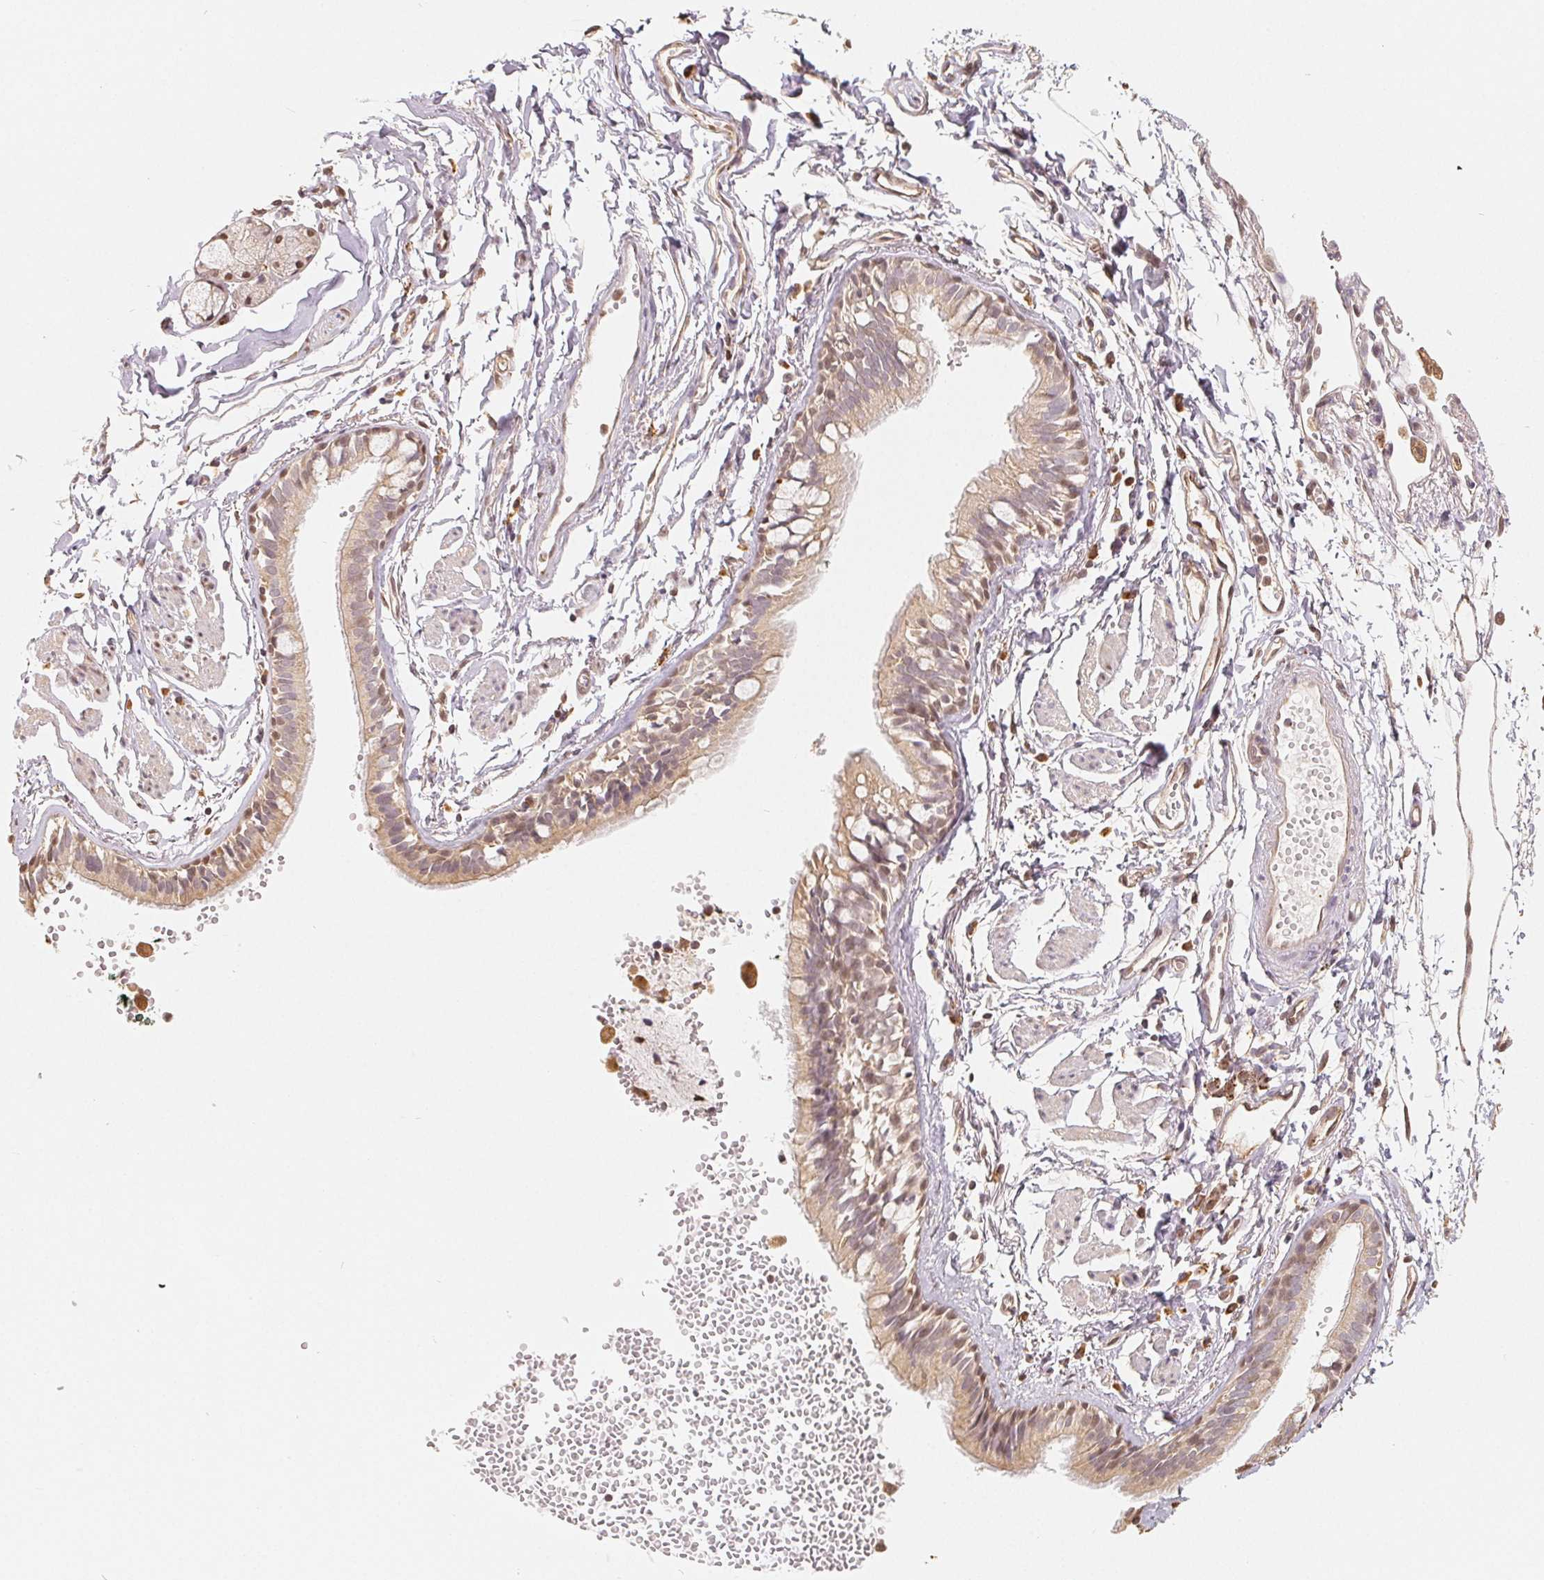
{"staining": {"intensity": "weak", "quantity": ">75%", "location": "cytoplasmic/membranous,nuclear"}, "tissue": "bronchus", "cell_type": "Respiratory epithelial cells", "image_type": "normal", "snomed": [{"axis": "morphology", "description": "Normal tissue, NOS"}, {"axis": "topography", "description": "Cartilage tissue"}, {"axis": "topography", "description": "Bronchus"}], "caption": "Bronchus stained for a protein (brown) shows weak cytoplasmic/membranous,nuclear positive positivity in about >75% of respiratory epithelial cells.", "gene": "GUSB", "patient": {"sex": "female", "age": 59}}